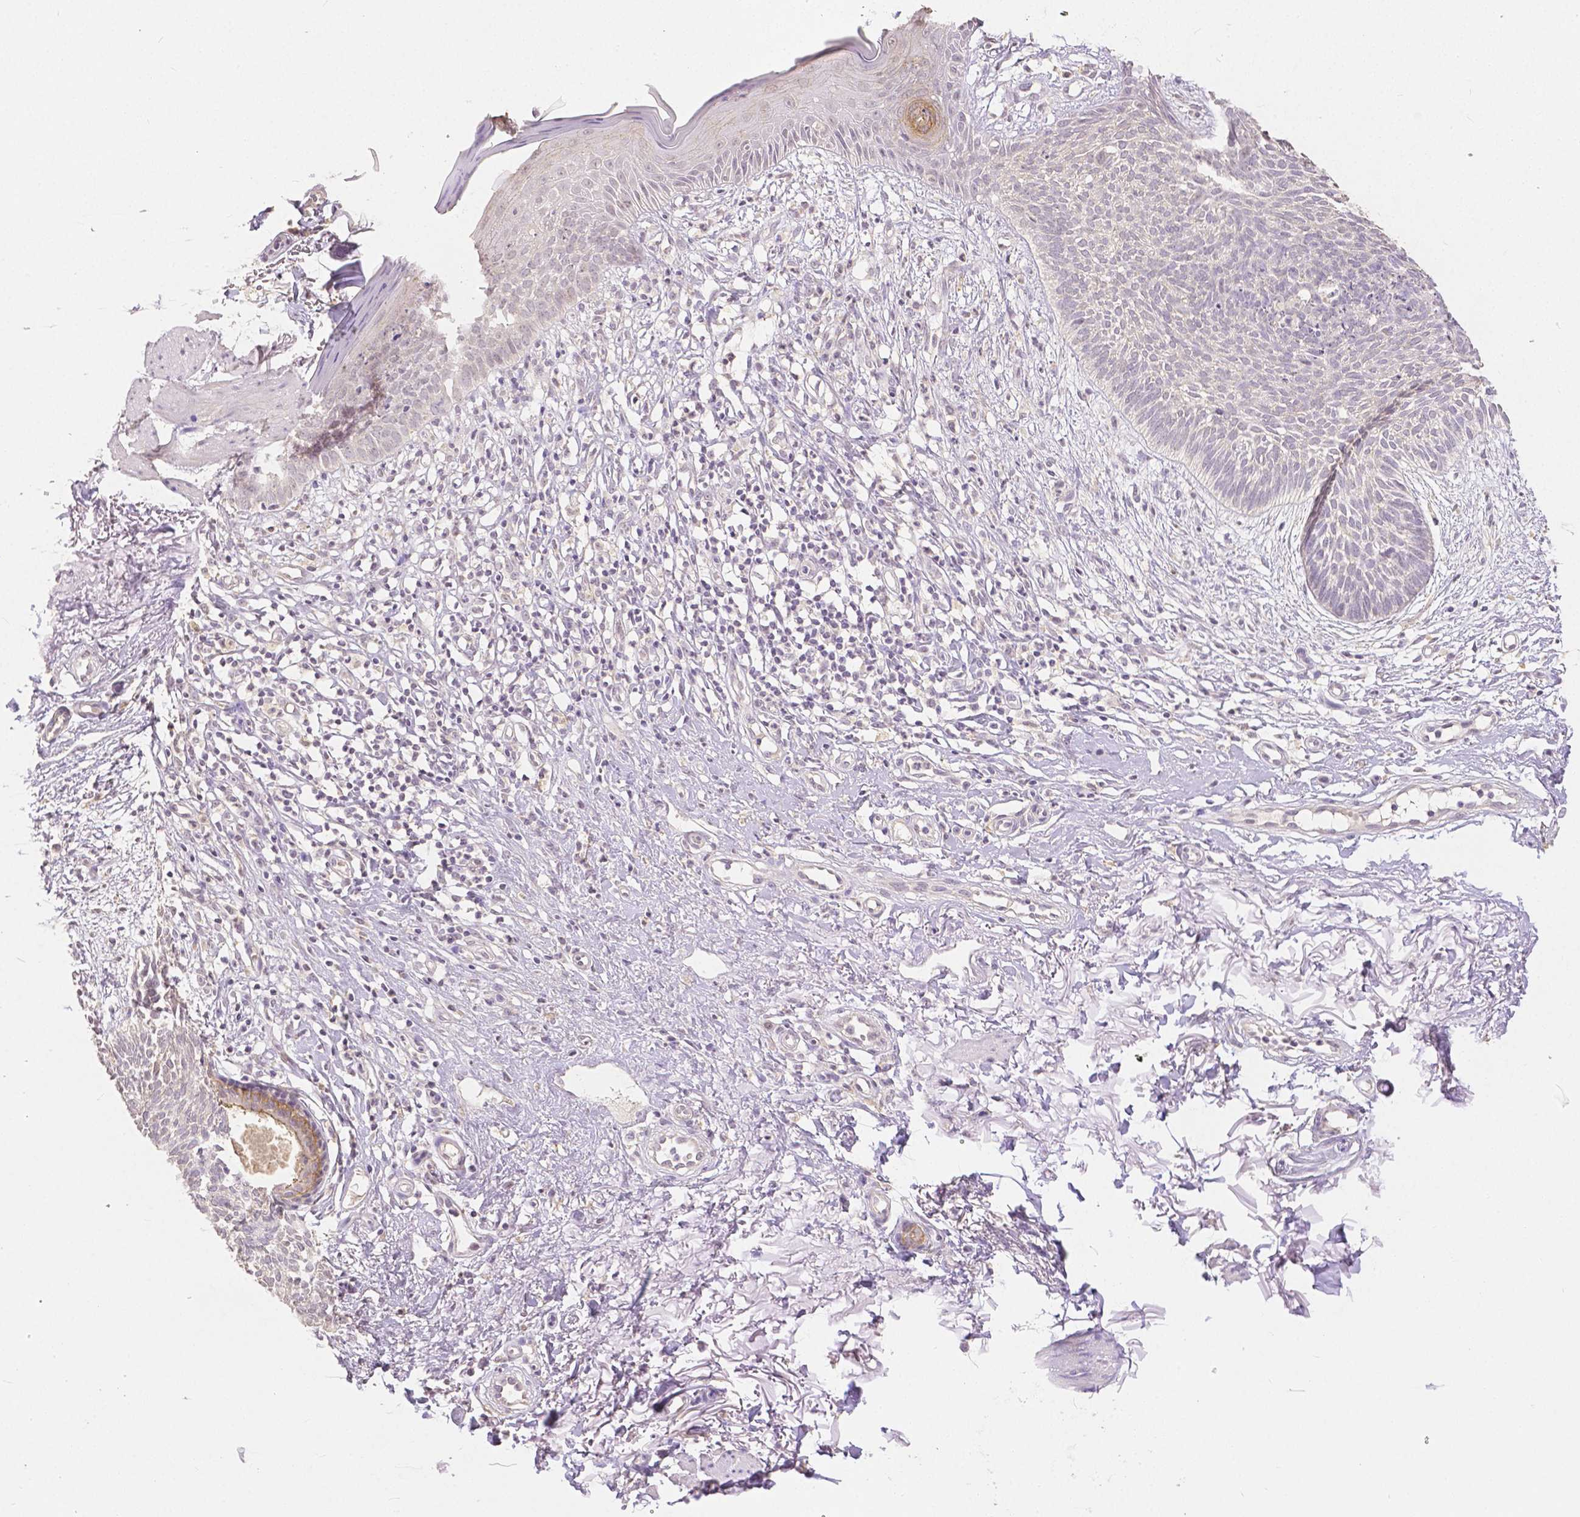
{"staining": {"intensity": "negative", "quantity": "none", "location": "none"}, "tissue": "skin cancer", "cell_type": "Tumor cells", "image_type": "cancer", "snomed": [{"axis": "morphology", "description": "Basal cell carcinoma"}, {"axis": "topography", "description": "Skin"}], "caption": "High magnification brightfield microscopy of skin basal cell carcinoma stained with DAB (3,3'-diaminobenzidine) (brown) and counterstained with hematoxylin (blue): tumor cells show no significant positivity. (DAB immunohistochemistry (IHC) with hematoxylin counter stain).", "gene": "OCLN", "patient": {"sex": "female", "age": 84}}